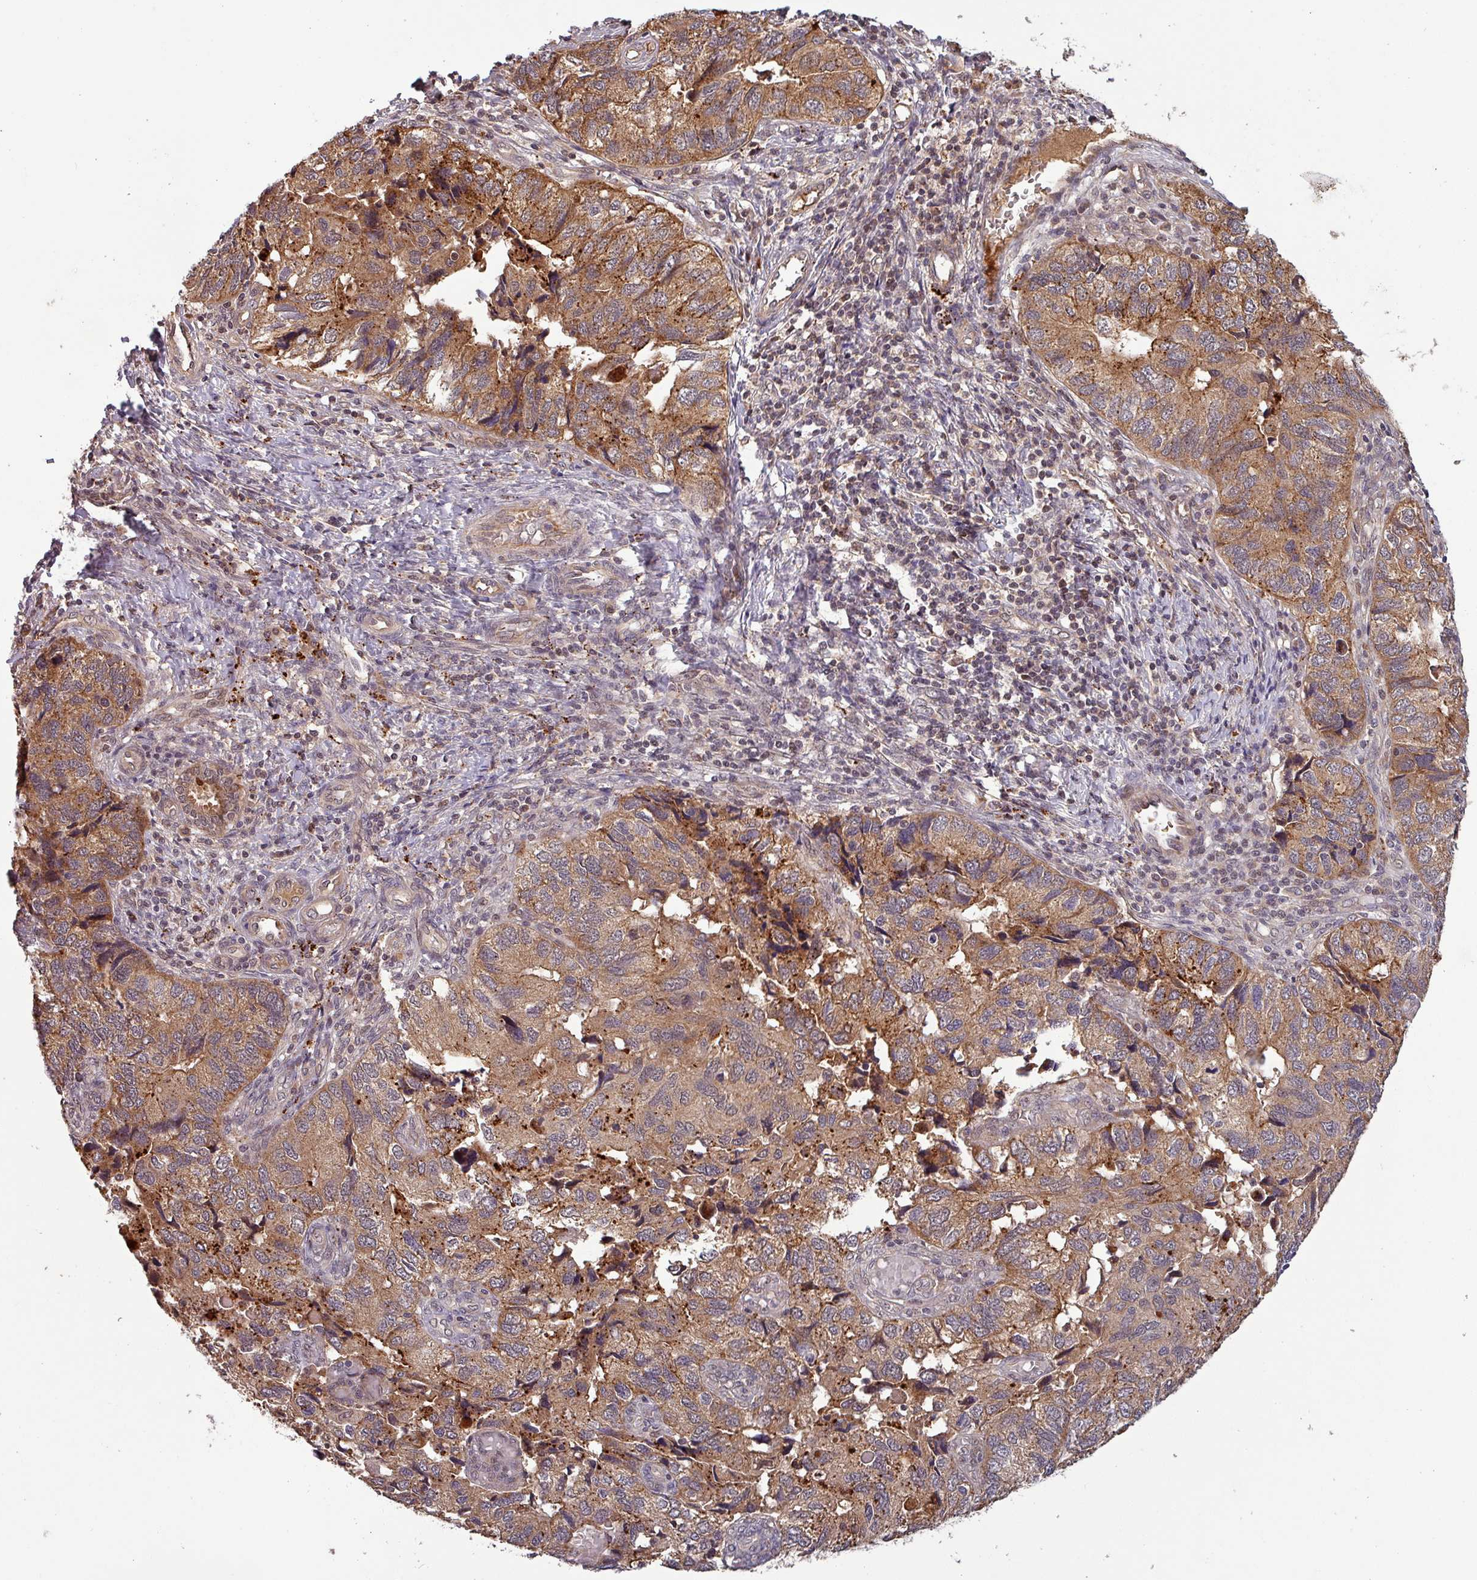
{"staining": {"intensity": "moderate", "quantity": "25%-75%", "location": "cytoplasmic/membranous"}, "tissue": "endometrial cancer", "cell_type": "Tumor cells", "image_type": "cancer", "snomed": [{"axis": "morphology", "description": "Carcinoma, NOS"}, {"axis": "topography", "description": "Uterus"}], "caption": "Brown immunohistochemical staining in endometrial cancer displays moderate cytoplasmic/membranous positivity in approximately 25%-75% of tumor cells.", "gene": "PUS1", "patient": {"sex": "female", "age": 76}}